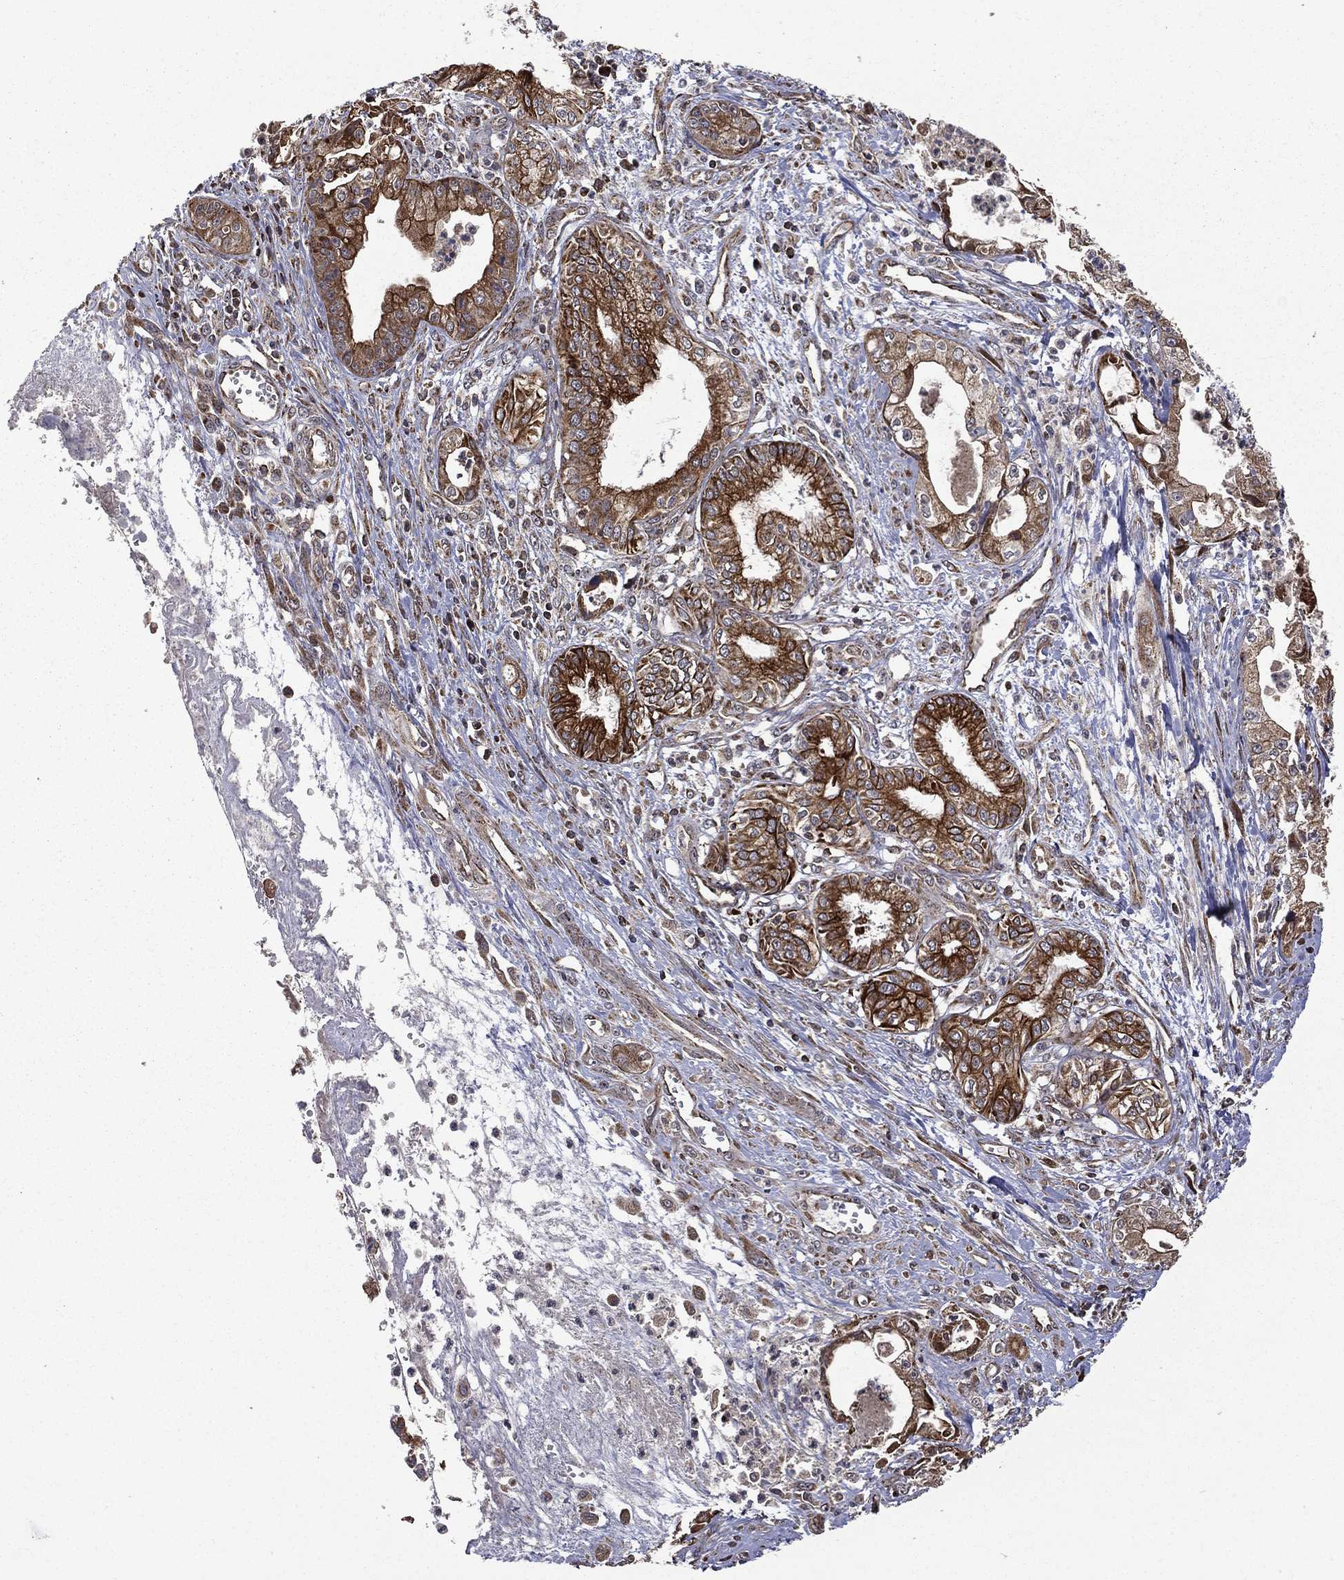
{"staining": {"intensity": "strong", "quantity": ">75%", "location": "cytoplasmic/membranous"}, "tissue": "pancreatic cancer", "cell_type": "Tumor cells", "image_type": "cancer", "snomed": [{"axis": "morphology", "description": "Adenocarcinoma, NOS"}, {"axis": "topography", "description": "Pancreas"}], "caption": "The micrograph shows a brown stain indicating the presence of a protein in the cytoplasmic/membranous of tumor cells in pancreatic adenocarcinoma.", "gene": "GIMAP6", "patient": {"sex": "female", "age": 65}}